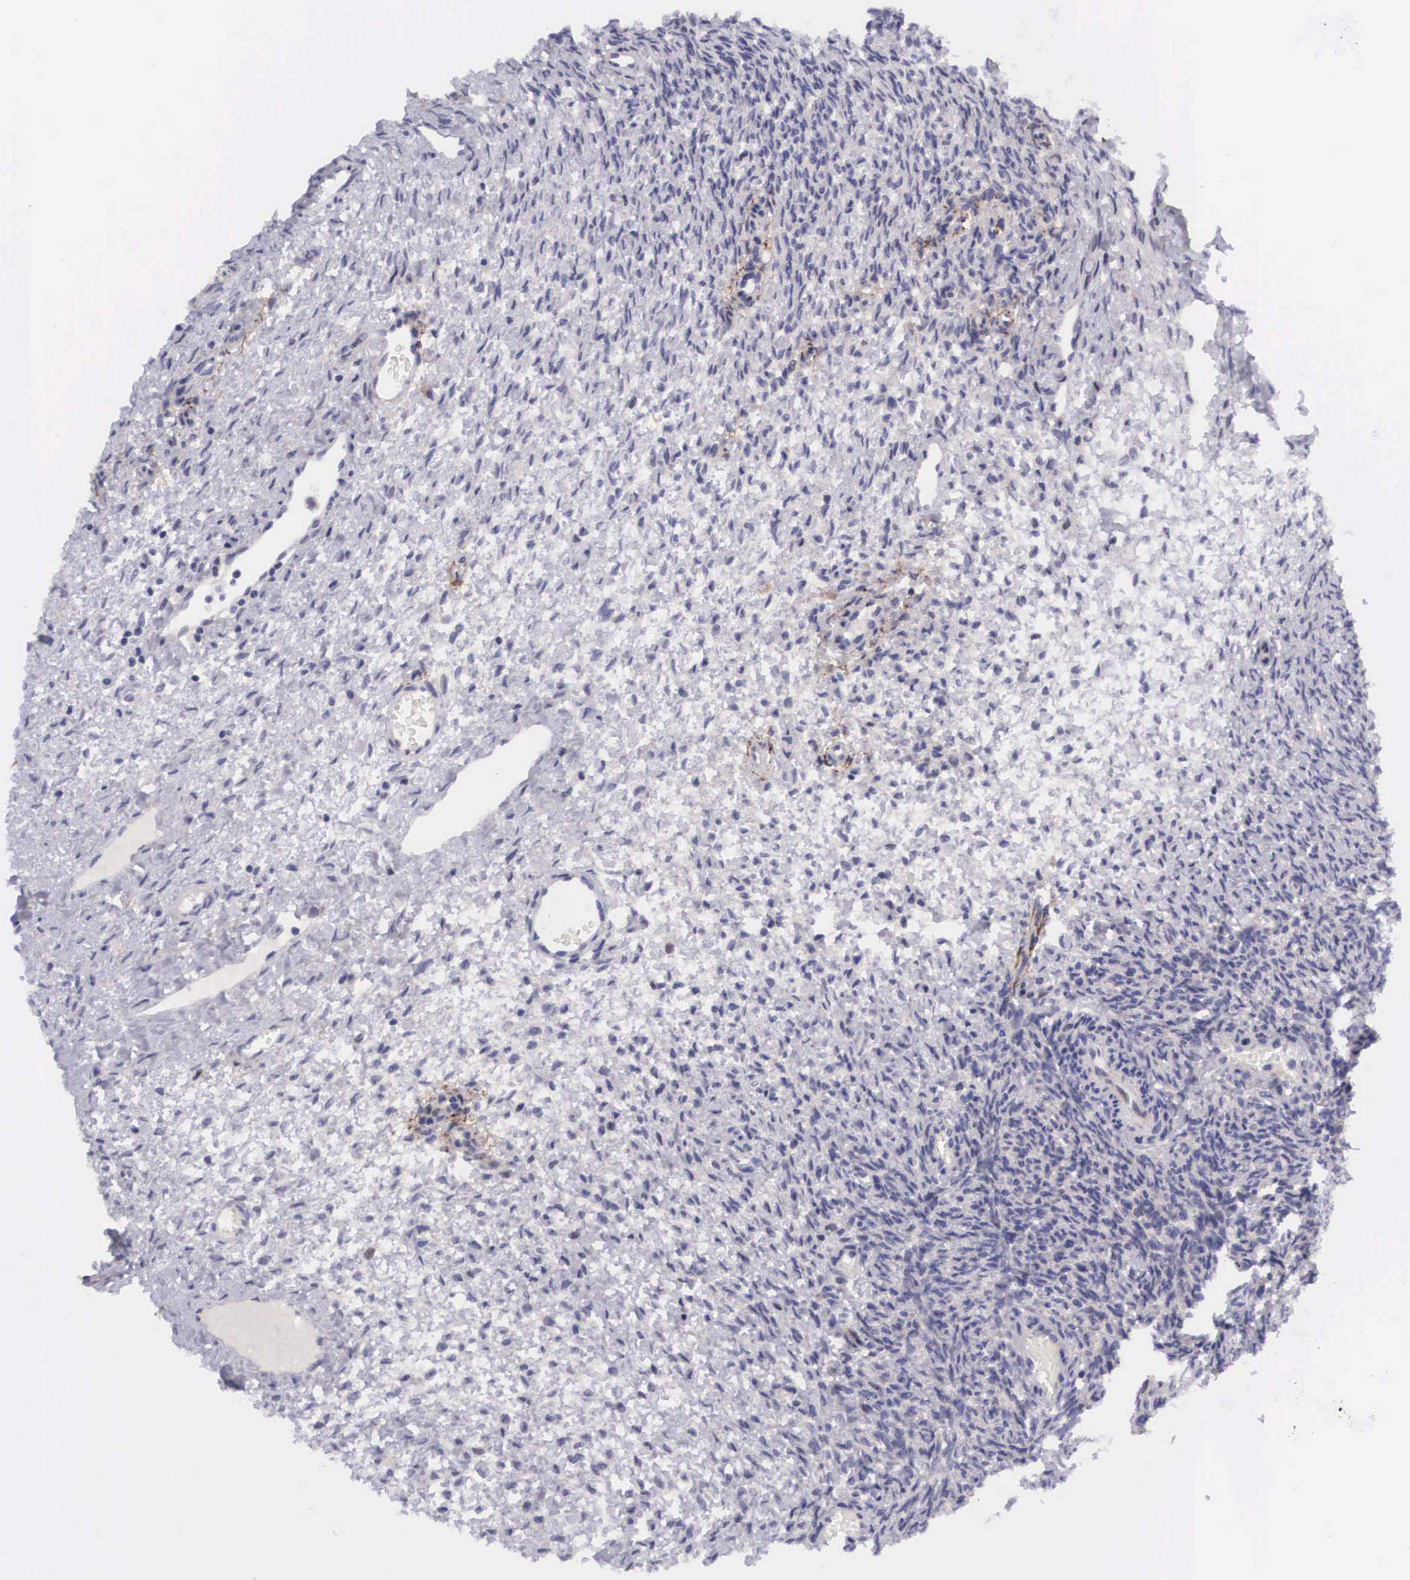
{"staining": {"intensity": "negative", "quantity": "none", "location": "none"}, "tissue": "ovary", "cell_type": "Ovarian stroma cells", "image_type": "normal", "snomed": [{"axis": "morphology", "description": "Normal tissue, NOS"}, {"axis": "topography", "description": "Ovary"}], "caption": "An immunohistochemistry (IHC) micrograph of normal ovary is shown. There is no staining in ovarian stroma cells of ovary. Nuclei are stained in blue.", "gene": "EMID1", "patient": {"sex": "female", "age": 32}}